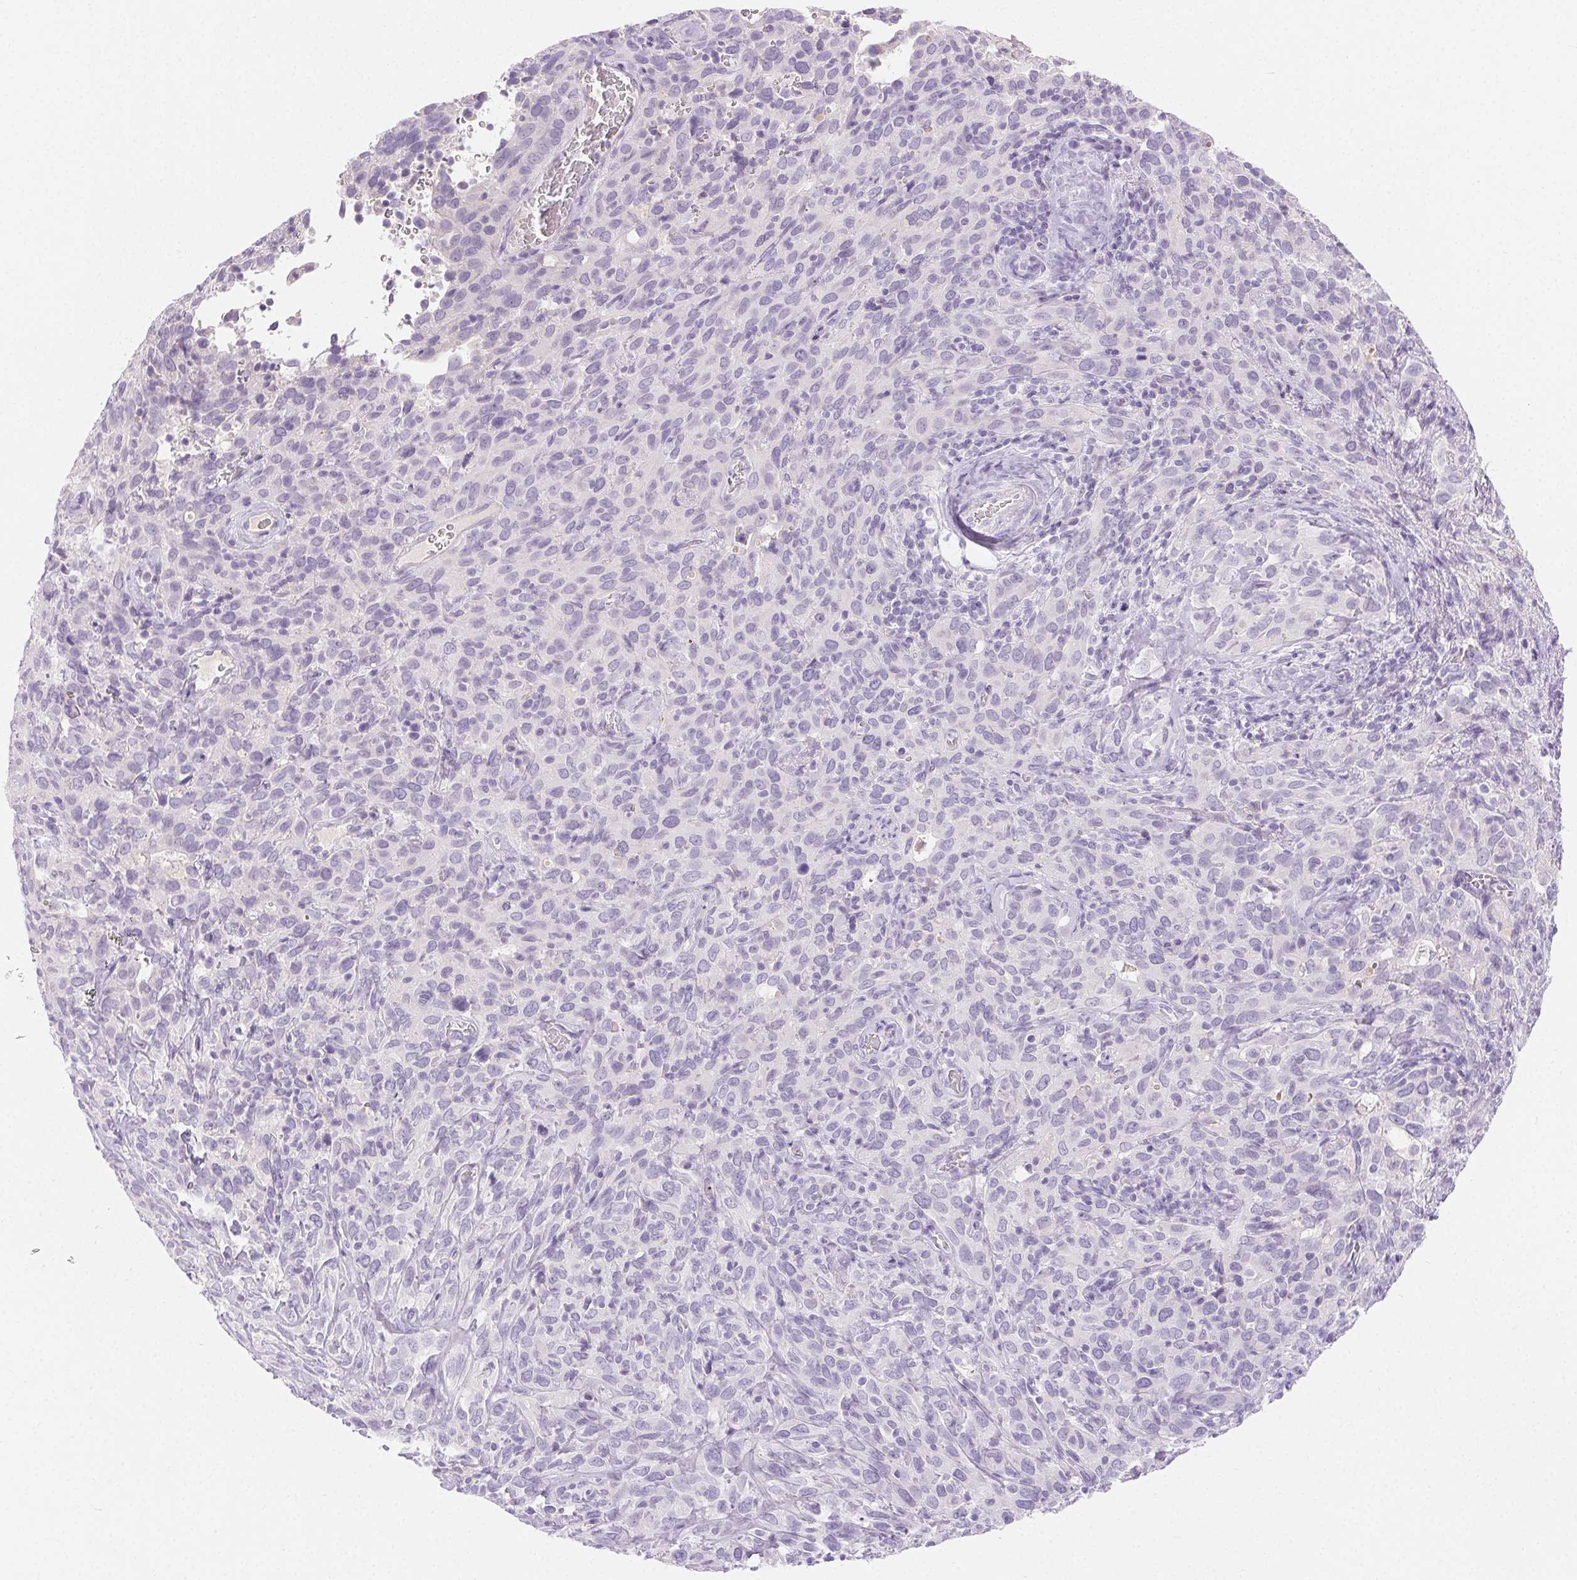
{"staining": {"intensity": "negative", "quantity": "none", "location": "none"}, "tissue": "cervical cancer", "cell_type": "Tumor cells", "image_type": "cancer", "snomed": [{"axis": "morphology", "description": "Normal tissue, NOS"}, {"axis": "morphology", "description": "Squamous cell carcinoma, NOS"}, {"axis": "topography", "description": "Cervix"}], "caption": "A high-resolution photomicrograph shows IHC staining of cervical cancer, which reveals no significant staining in tumor cells.", "gene": "CLDN16", "patient": {"sex": "female", "age": 51}}